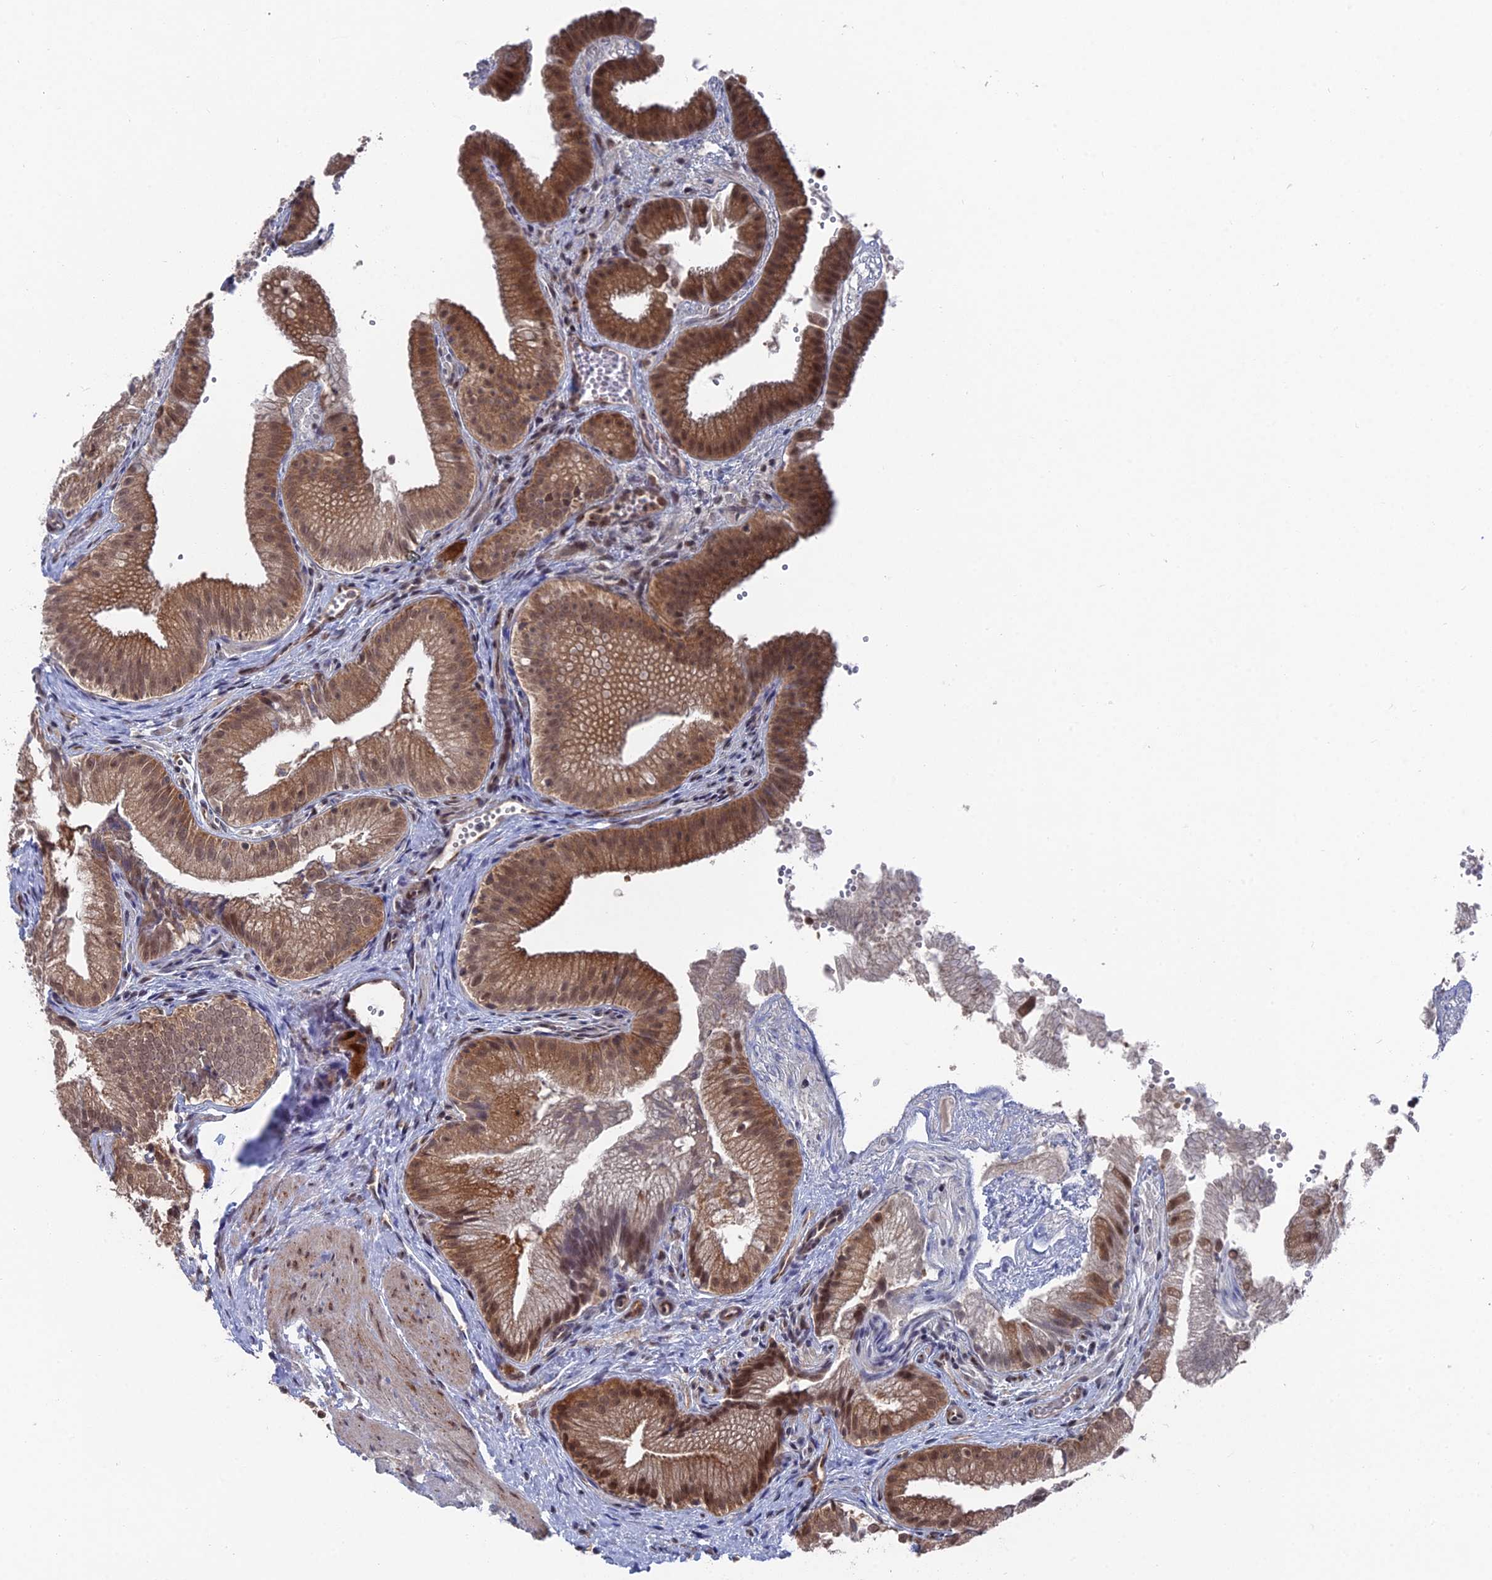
{"staining": {"intensity": "moderate", "quantity": ">75%", "location": "cytoplasmic/membranous,nuclear"}, "tissue": "gallbladder", "cell_type": "Glandular cells", "image_type": "normal", "snomed": [{"axis": "morphology", "description": "Normal tissue, NOS"}, {"axis": "topography", "description": "Gallbladder"}], "caption": "Immunohistochemical staining of normal human gallbladder reveals moderate cytoplasmic/membranous,nuclear protein staining in about >75% of glandular cells. The protein of interest is shown in brown color, while the nuclei are stained blue.", "gene": "FHIP2A", "patient": {"sex": "female", "age": 30}}